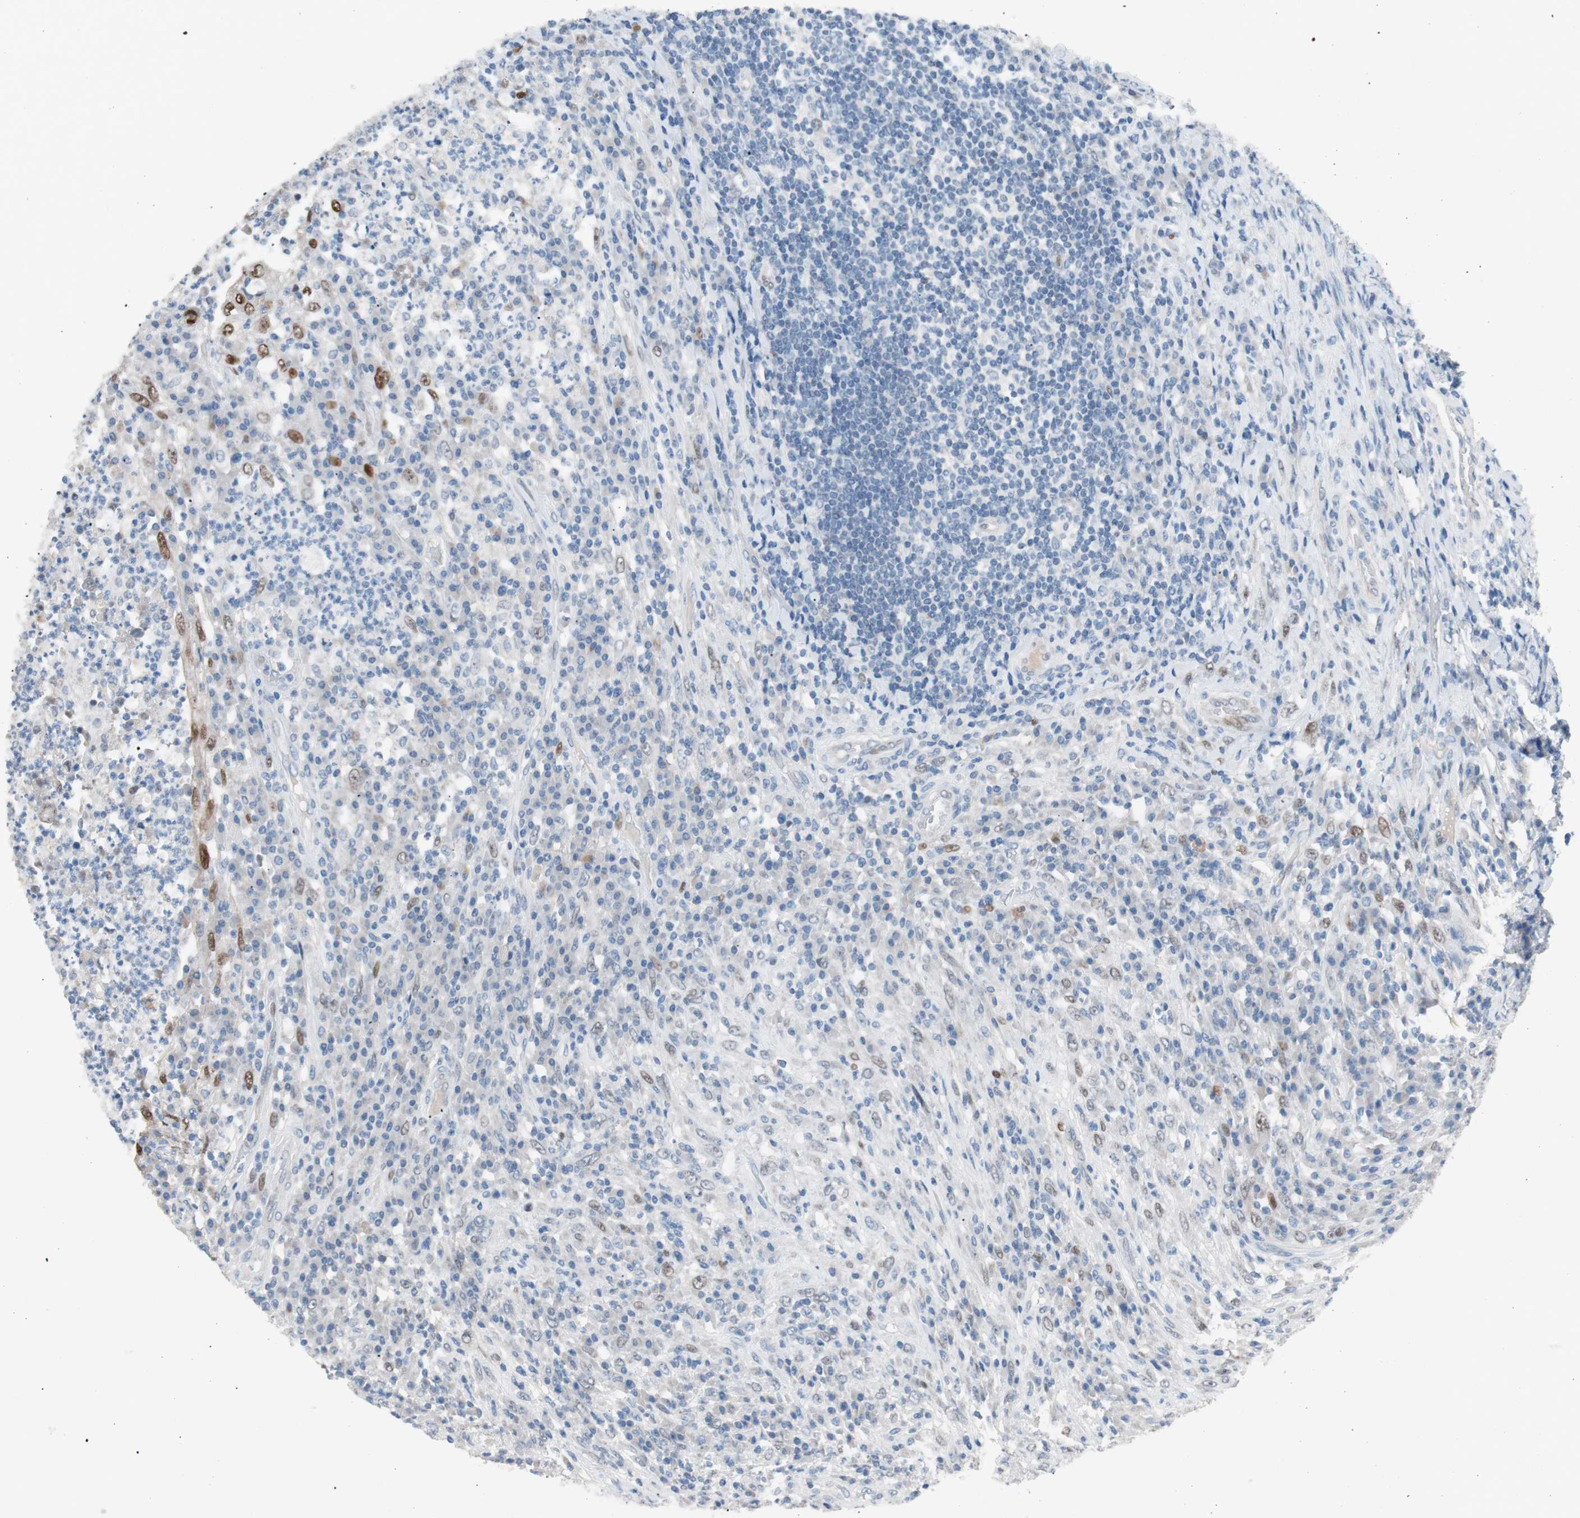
{"staining": {"intensity": "moderate", "quantity": "<25%", "location": "nuclear"}, "tissue": "testis cancer", "cell_type": "Tumor cells", "image_type": "cancer", "snomed": [{"axis": "morphology", "description": "Necrosis, NOS"}, {"axis": "morphology", "description": "Carcinoma, Embryonal, NOS"}, {"axis": "topography", "description": "Testis"}], "caption": "High-power microscopy captured an immunohistochemistry photomicrograph of embryonal carcinoma (testis), revealing moderate nuclear positivity in about <25% of tumor cells.", "gene": "FOSL1", "patient": {"sex": "male", "age": 19}}